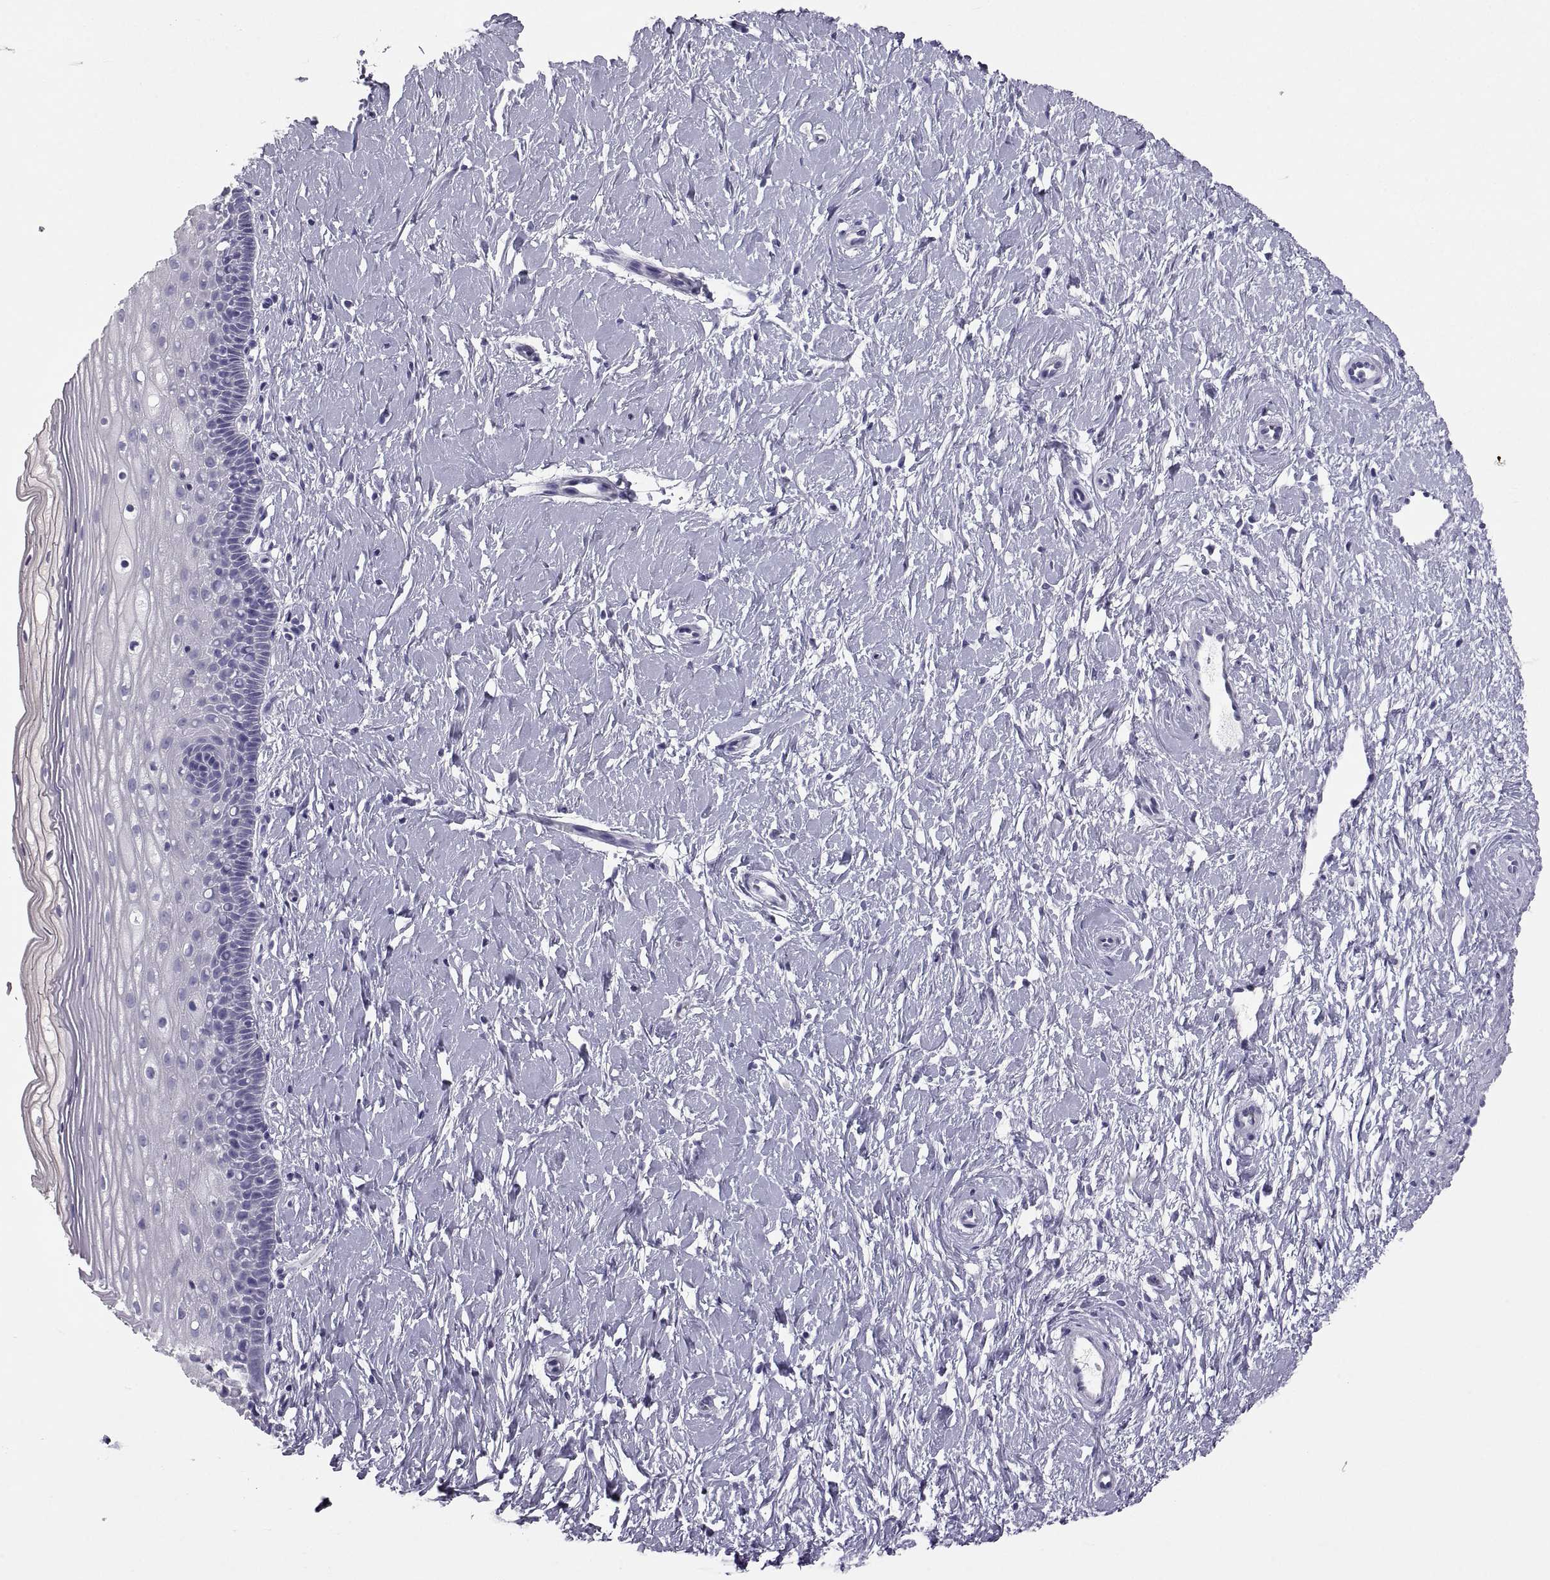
{"staining": {"intensity": "negative", "quantity": "none", "location": "none"}, "tissue": "cervix", "cell_type": "Glandular cells", "image_type": "normal", "snomed": [{"axis": "morphology", "description": "Normal tissue, NOS"}, {"axis": "topography", "description": "Cervix"}], "caption": "Glandular cells are negative for protein expression in normal human cervix. (DAB immunohistochemistry visualized using brightfield microscopy, high magnification).", "gene": "PCSK1N", "patient": {"sex": "female", "age": 37}}